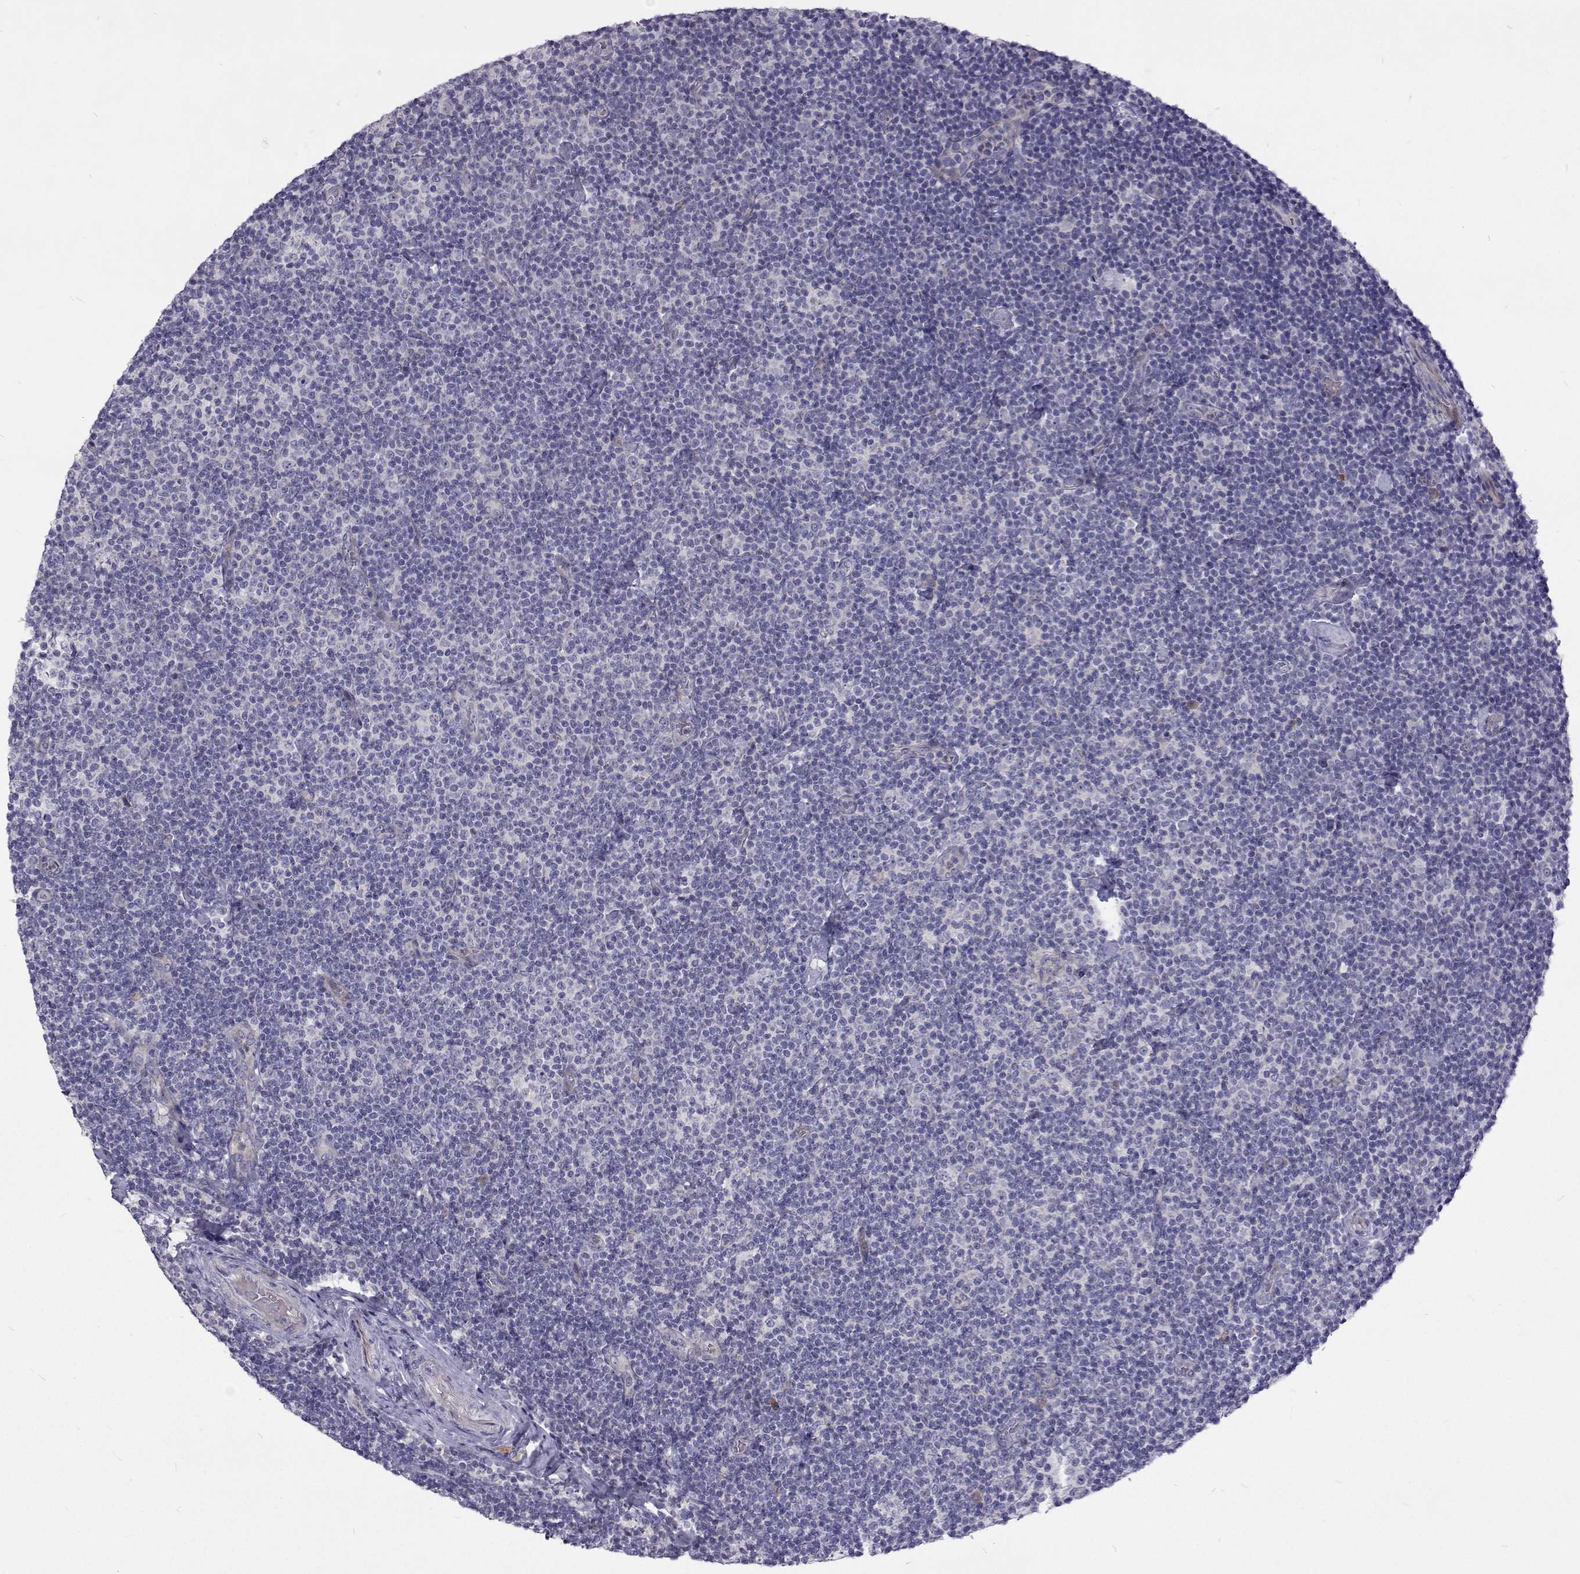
{"staining": {"intensity": "negative", "quantity": "none", "location": "none"}, "tissue": "lymphoma", "cell_type": "Tumor cells", "image_type": "cancer", "snomed": [{"axis": "morphology", "description": "Malignant lymphoma, non-Hodgkin's type, Low grade"}, {"axis": "topography", "description": "Lymph node"}], "caption": "IHC of human lymphoma shows no staining in tumor cells. (IHC, brightfield microscopy, high magnification).", "gene": "NPR3", "patient": {"sex": "male", "age": 81}}